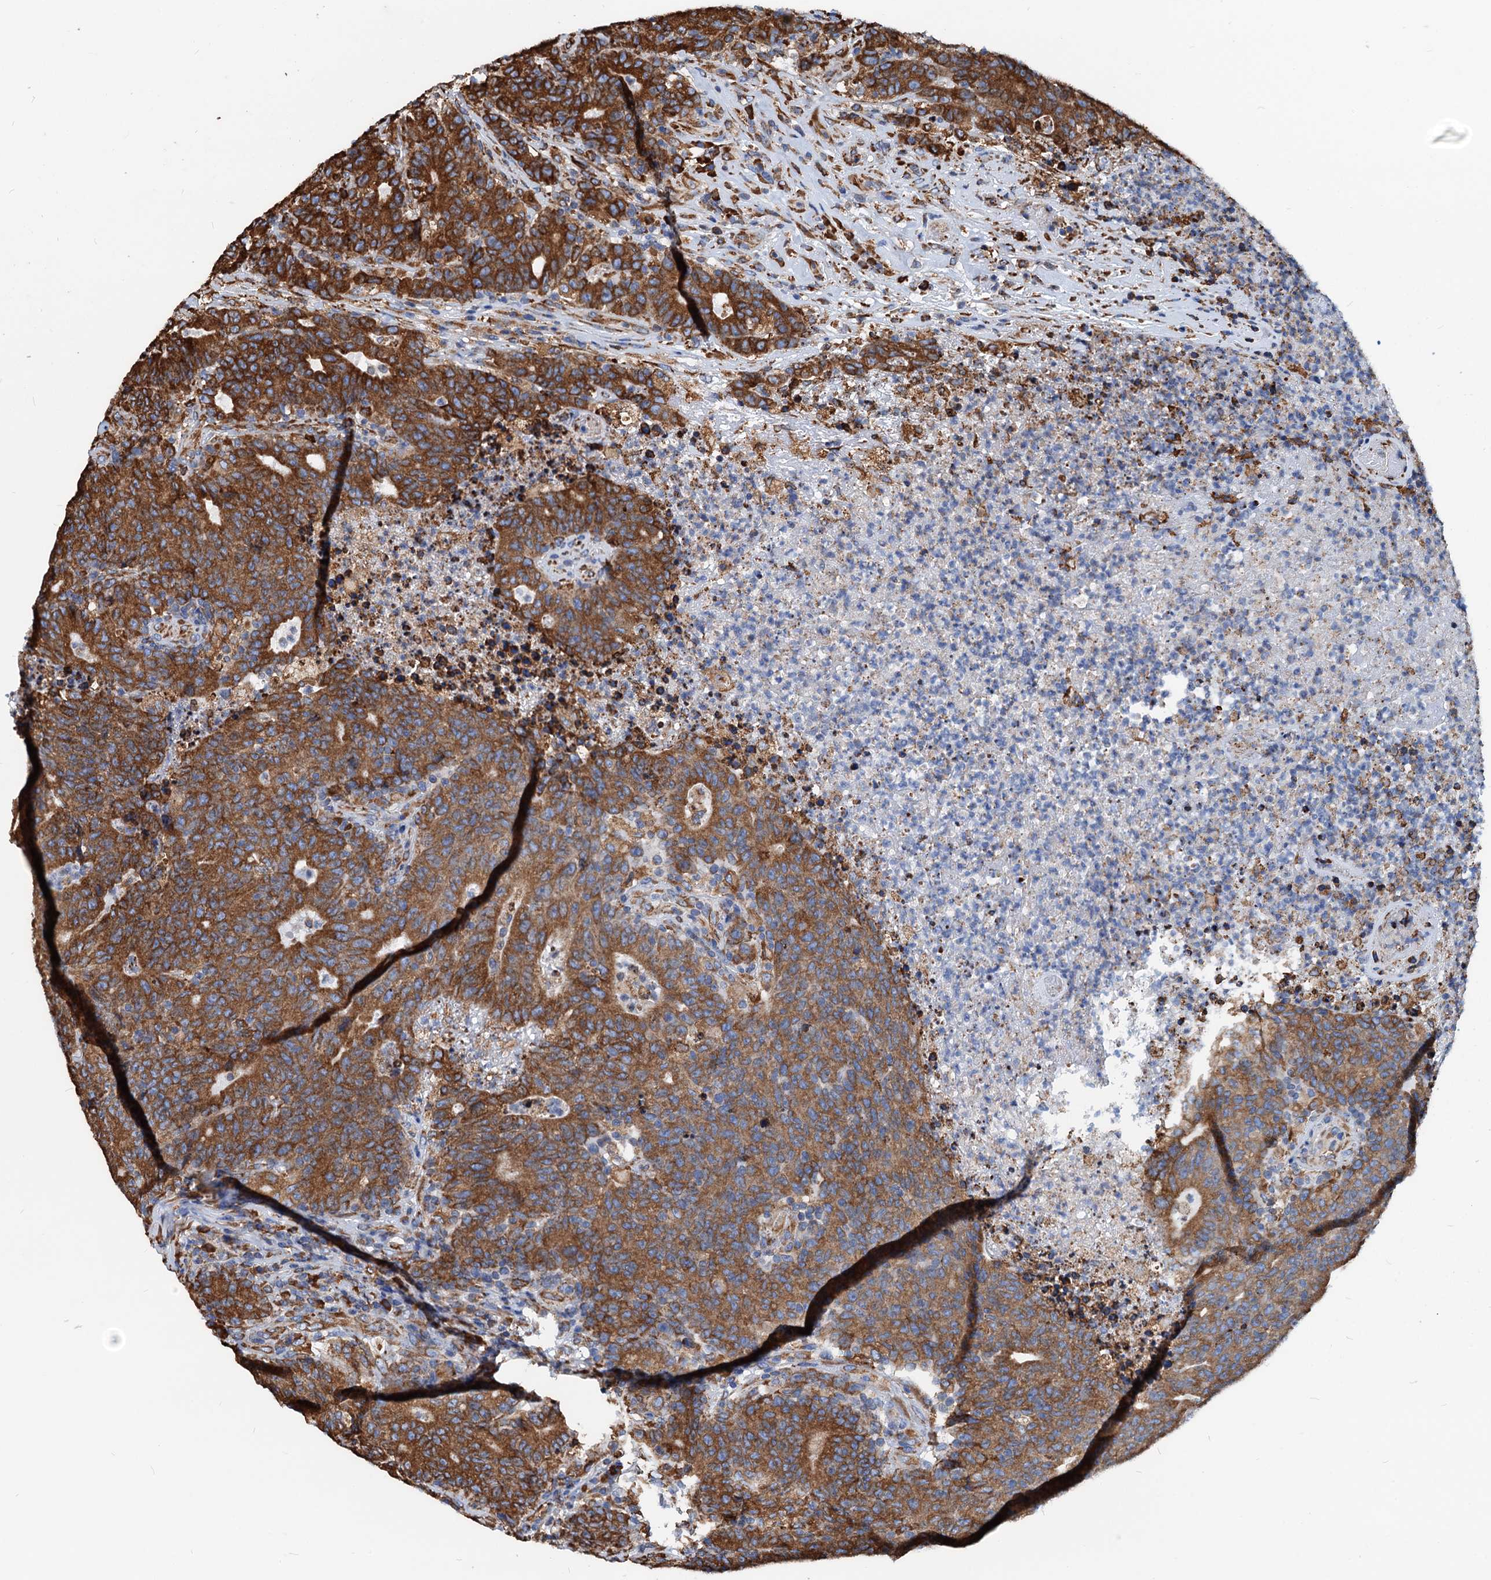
{"staining": {"intensity": "strong", "quantity": ">75%", "location": "cytoplasmic/membranous"}, "tissue": "colorectal cancer", "cell_type": "Tumor cells", "image_type": "cancer", "snomed": [{"axis": "morphology", "description": "Adenocarcinoma, NOS"}, {"axis": "topography", "description": "Colon"}], "caption": "The photomicrograph shows a brown stain indicating the presence of a protein in the cytoplasmic/membranous of tumor cells in colorectal cancer.", "gene": "HSPA5", "patient": {"sex": "female", "age": 75}}